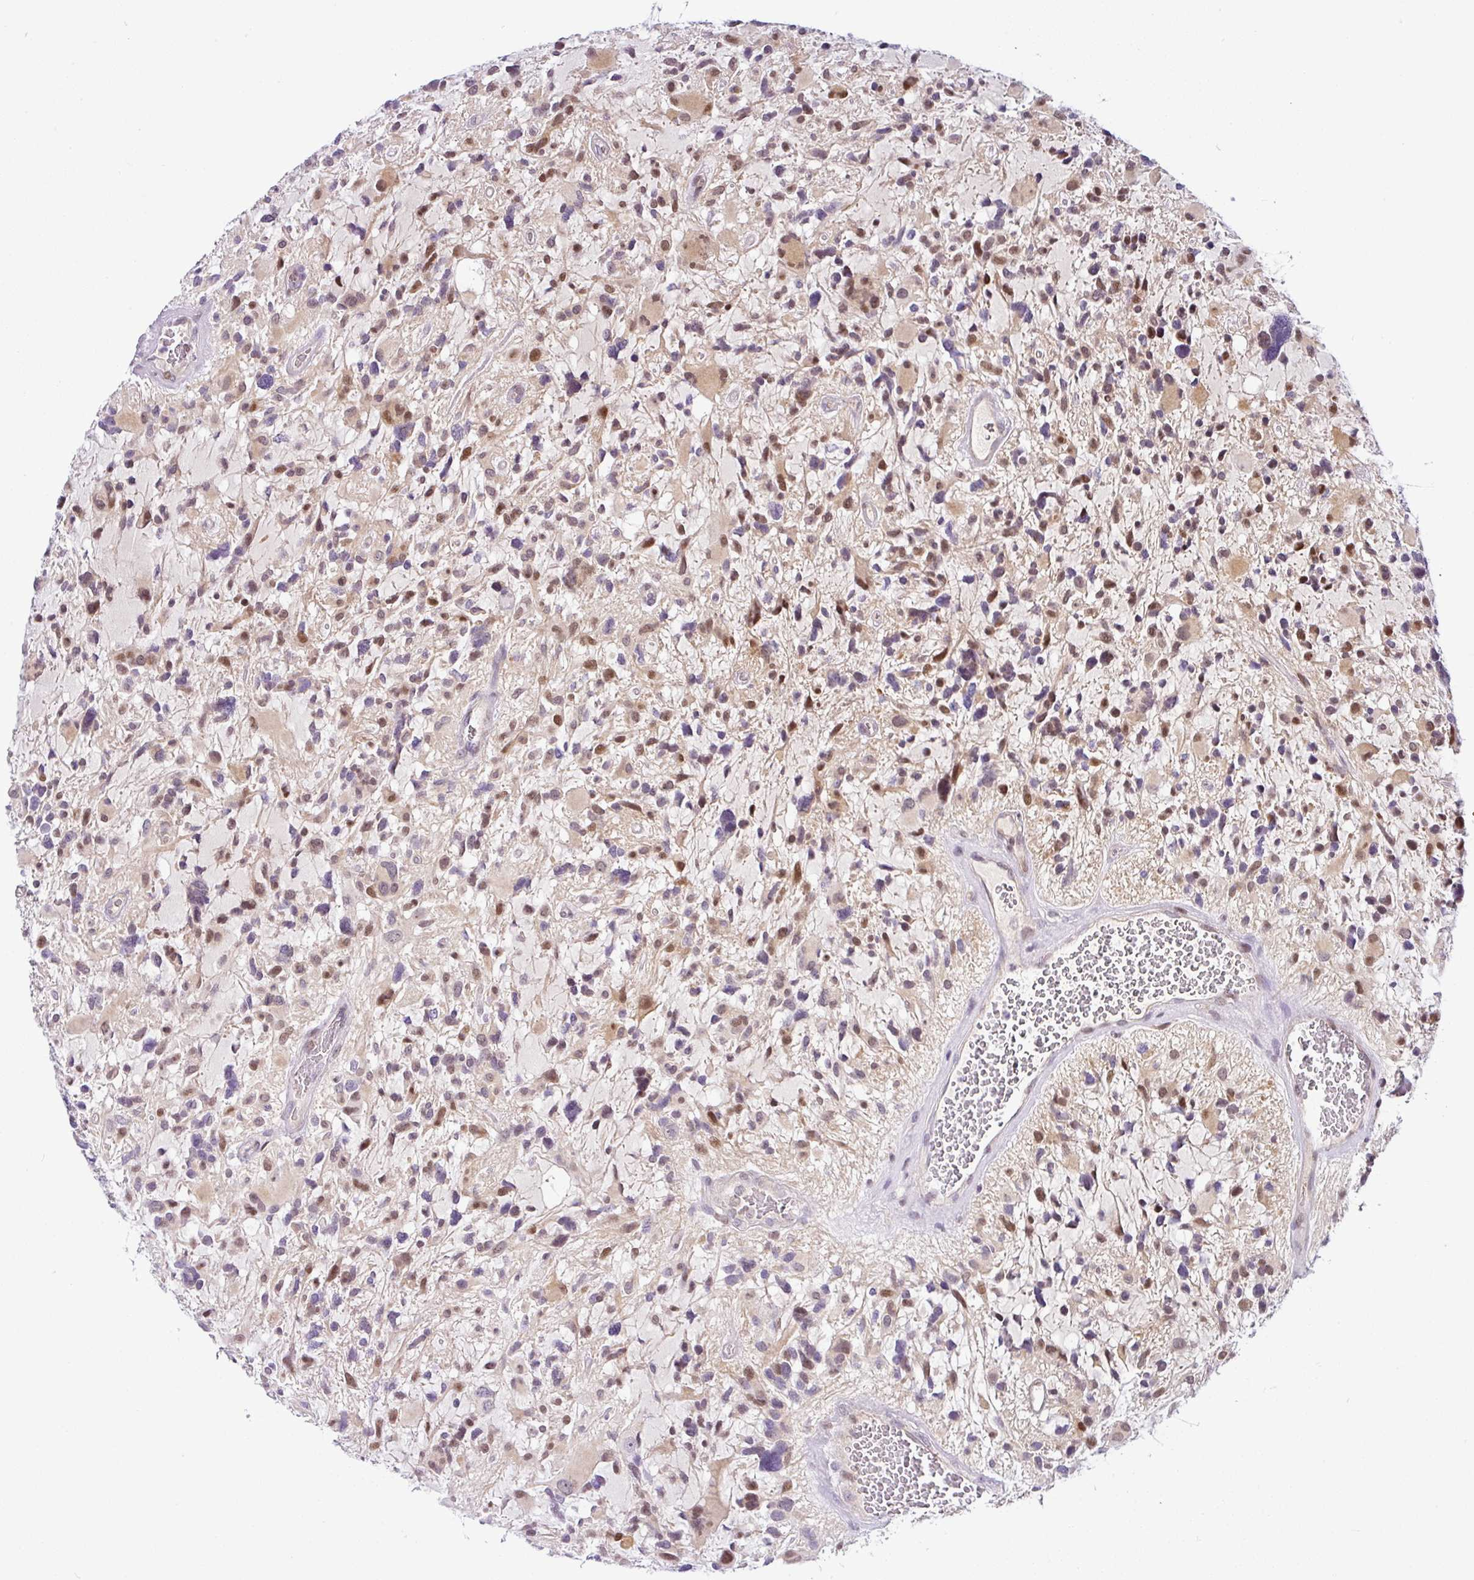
{"staining": {"intensity": "weak", "quantity": "25%-75%", "location": "cytoplasmic/membranous,nuclear"}, "tissue": "glioma", "cell_type": "Tumor cells", "image_type": "cancer", "snomed": [{"axis": "morphology", "description": "Glioma, malignant, High grade"}, {"axis": "topography", "description": "Brain"}], "caption": "Immunohistochemistry (IHC) photomicrograph of neoplastic tissue: human glioma stained using IHC displays low levels of weak protein expression localized specifically in the cytoplasmic/membranous and nuclear of tumor cells, appearing as a cytoplasmic/membranous and nuclear brown color.", "gene": "NDUFB2", "patient": {"sex": "female", "age": 11}}